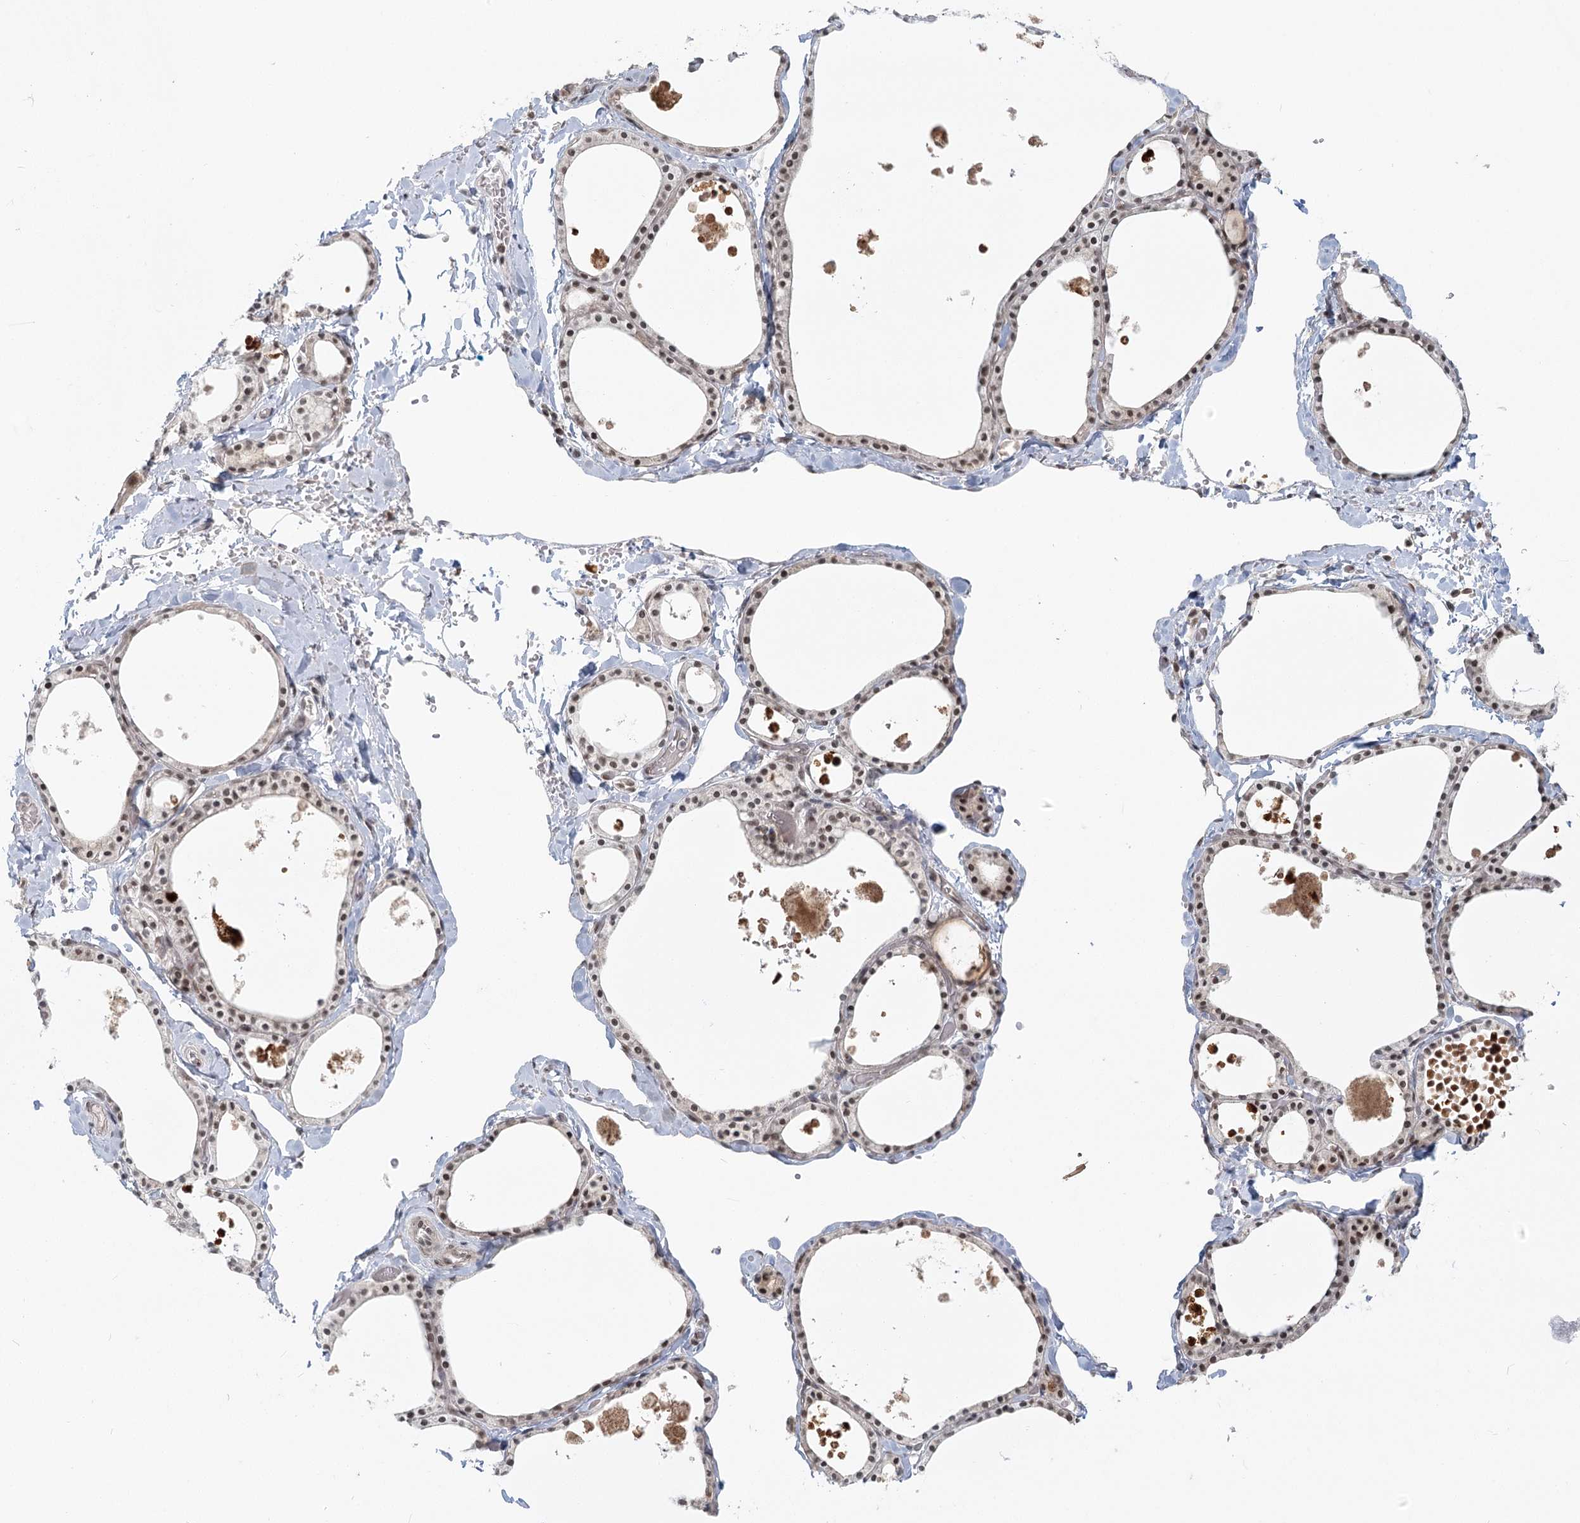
{"staining": {"intensity": "weak", "quantity": "25%-75%", "location": "cytoplasmic/membranous,nuclear"}, "tissue": "thyroid gland", "cell_type": "Glandular cells", "image_type": "normal", "snomed": [{"axis": "morphology", "description": "Normal tissue, NOS"}, {"axis": "topography", "description": "Thyroid gland"}], "caption": "Thyroid gland stained for a protein displays weak cytoplasmic/membranous,nuclear positivity in glandular cells. Using DAB (brown) and hematoxylin (blue) stains, captured at high magnification using brightfield microscopy.", "gene": "R3HCC1L", "patient": {"sex": "male", "age": 56}}